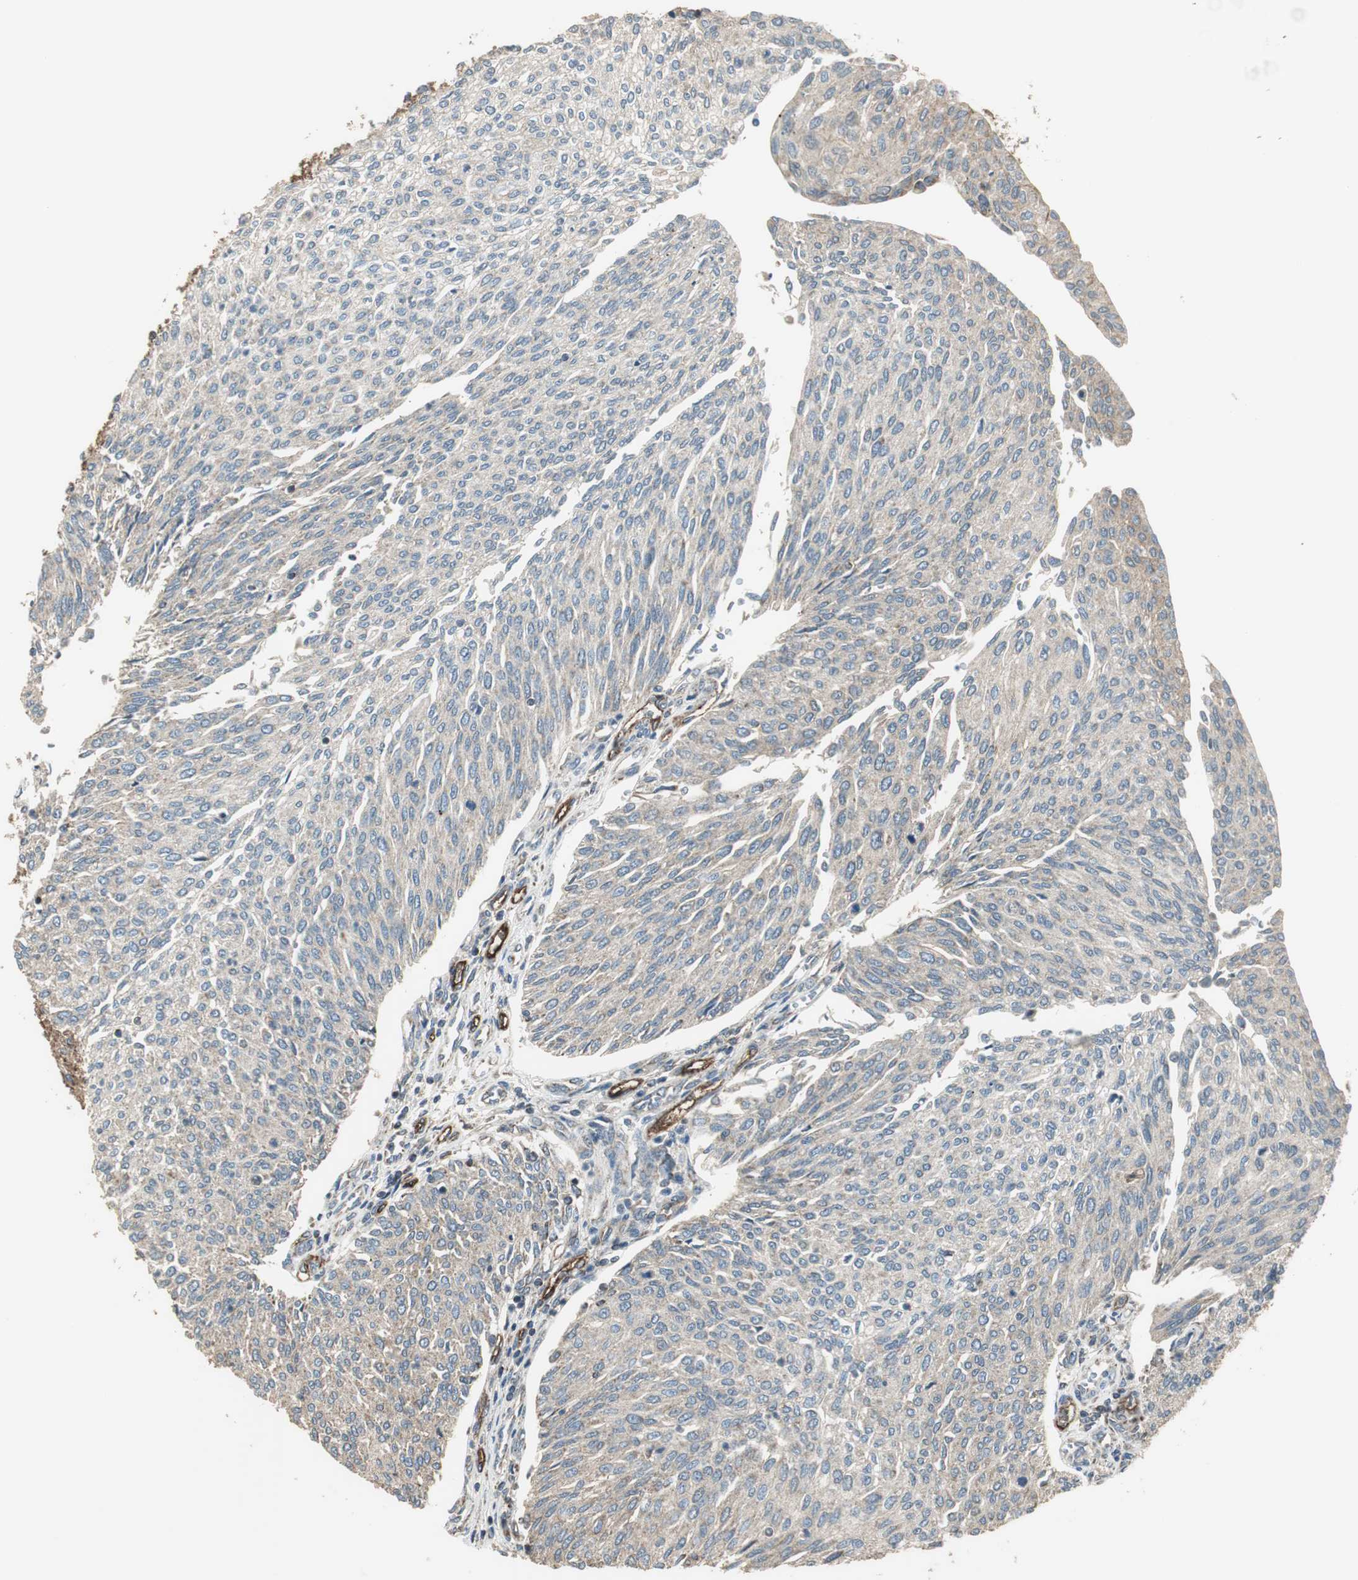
{"staining": {"intensity": "weak", "quantity": ">75%", "location": "cytoplasmic/membranous"}, "tissue": "urothelial cancer", "cell_type": "Tumor cells", "image_type": "cancer", "snomed": [{"axis": "morphology", "description": "Urothelial carcinoma, Low grade"}, {"axis": "topography", "description": "Urinary bladder"}], "caption": "Immunohistochemical staining of urothelial cancer demonstrates weak cytoplasmic/membranous protein positivity in about >75% of tumor cells.", "gene": "MSTO1", "patient": {"sex": "female", "age": 79}}